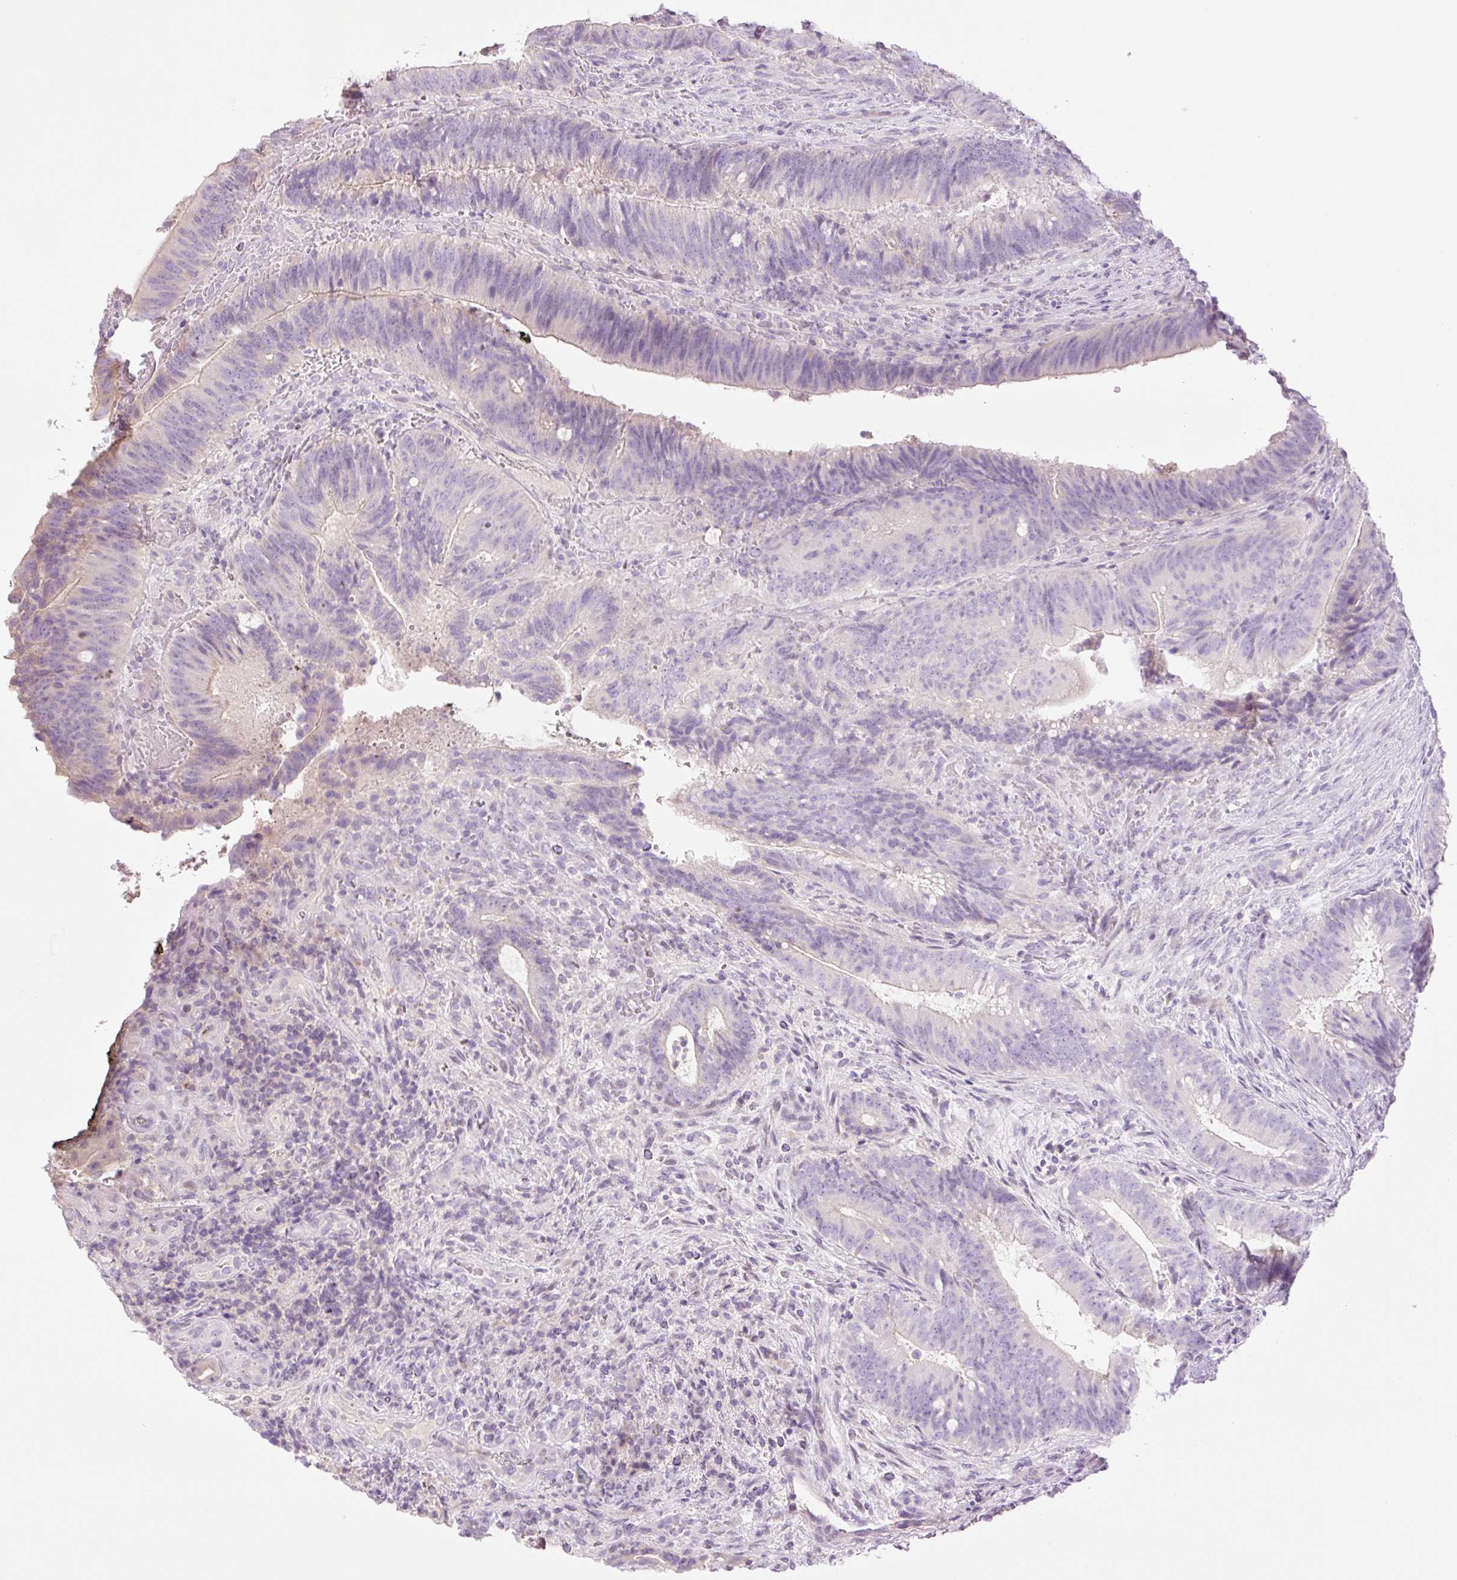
{"staining": {"intensity": "negative", "quantity": "none", "location": "none"}, "tissue": "colorectal cancer", "cell_type": "Tumor cells", "image_type": "cancer", "snomed": [{"axis": "morphology", "description": "Adenocarcinoma, NOS"}, {"axis": "topography", "description": "Colon"}], "caption": "Image shows no significant protein positivity in tumor cells of adenocarcinoma (colorectal).", "gene": "TBX15", "patient": {"sex": "female", "age": 43}}